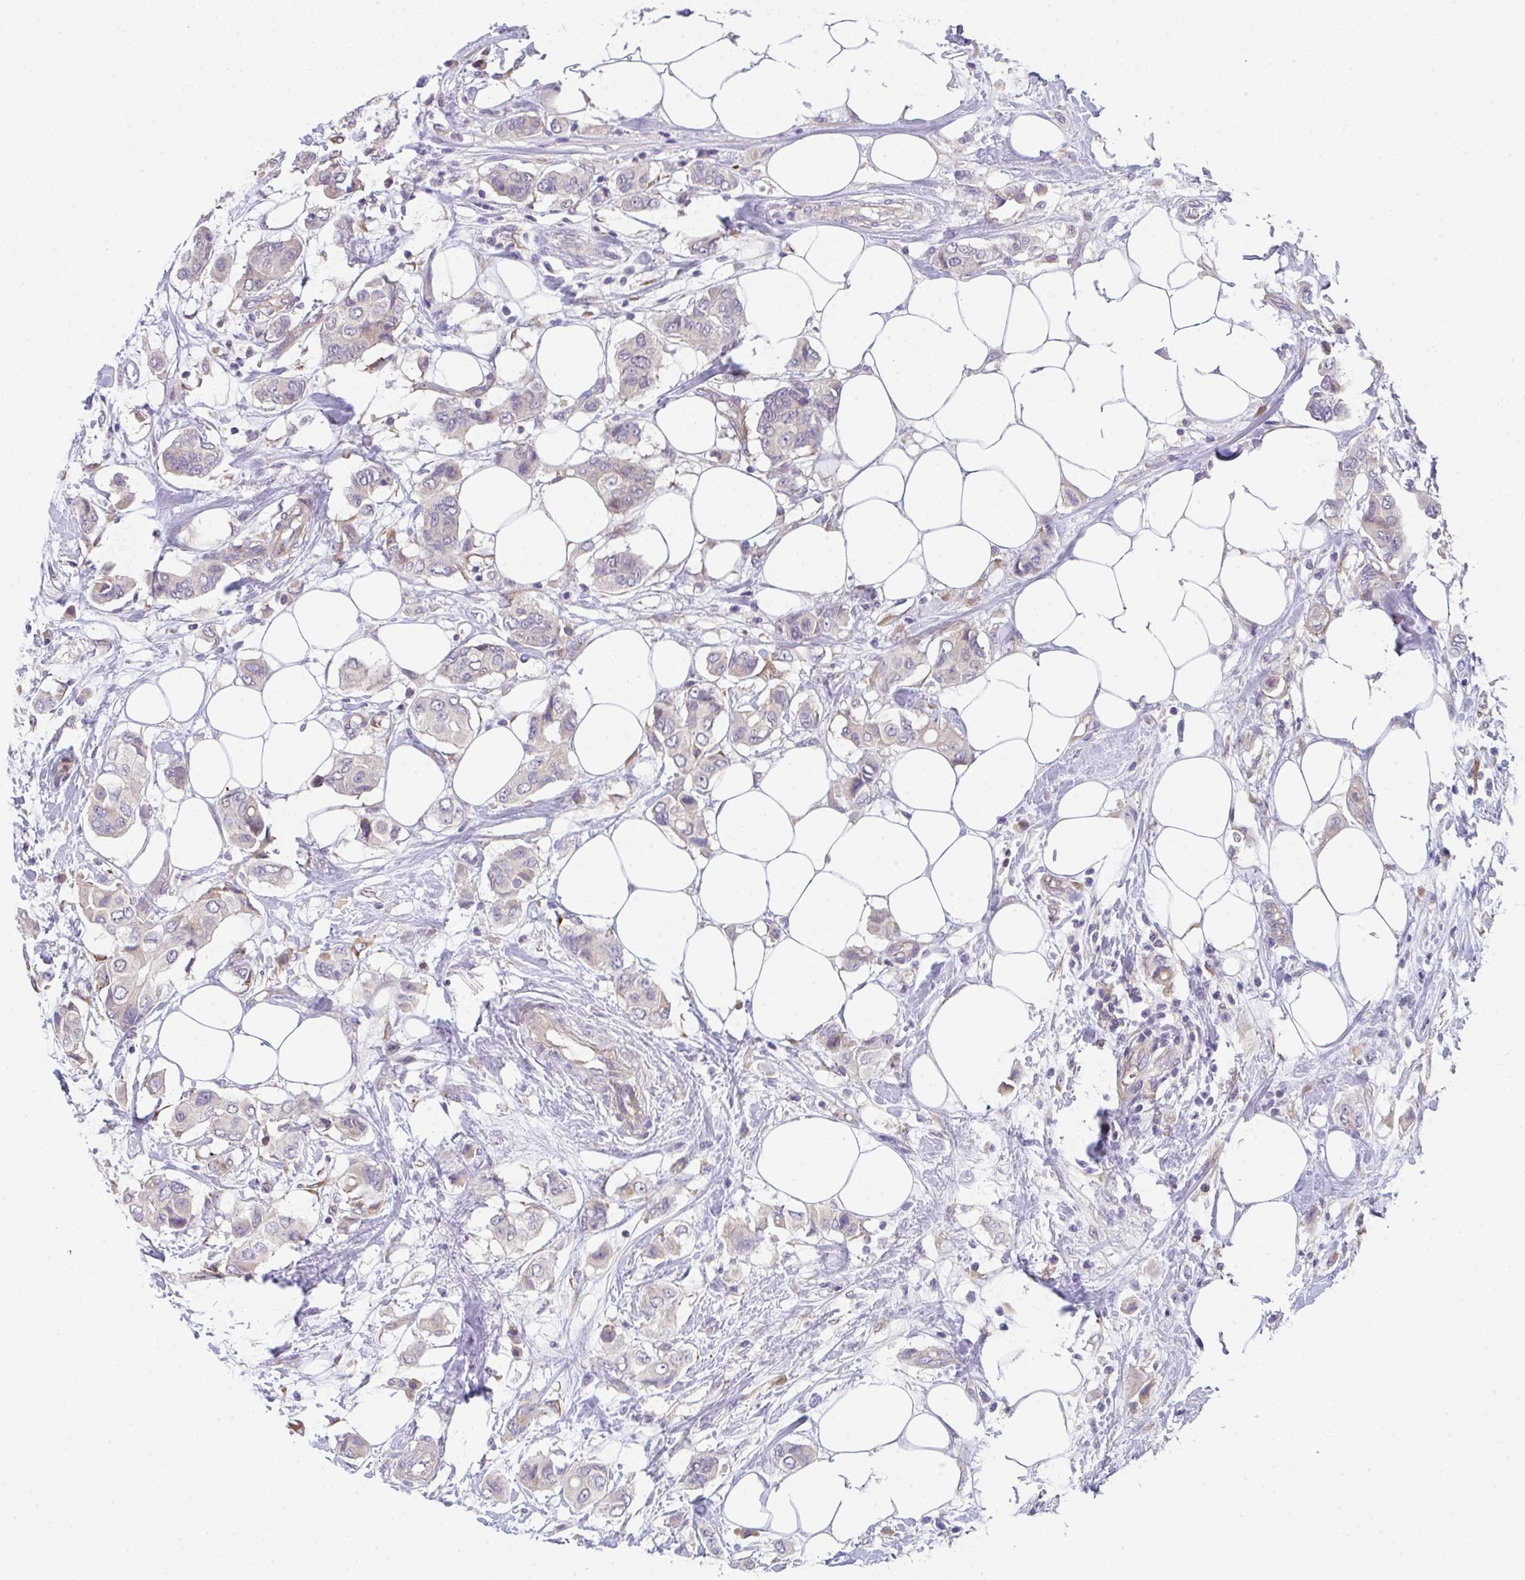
{"staining": {"intensity": "negative", "quantity": "none", "location": "none"}, "tissue": "breast cancer", "cell_type": "Tumor cells", "image_type": "cancer", "snomed": [{"axis": "morphology", "description": "Lobular carcinoma"}, {"axis": "topography", "description": "Breast"}], "caption": "Immunohistochemistry of lobular carcinoma (breast) shows no positivity in tumor cells.", "gene": "TSPAN31", "patient": {"sex": "female", "age": 51}}